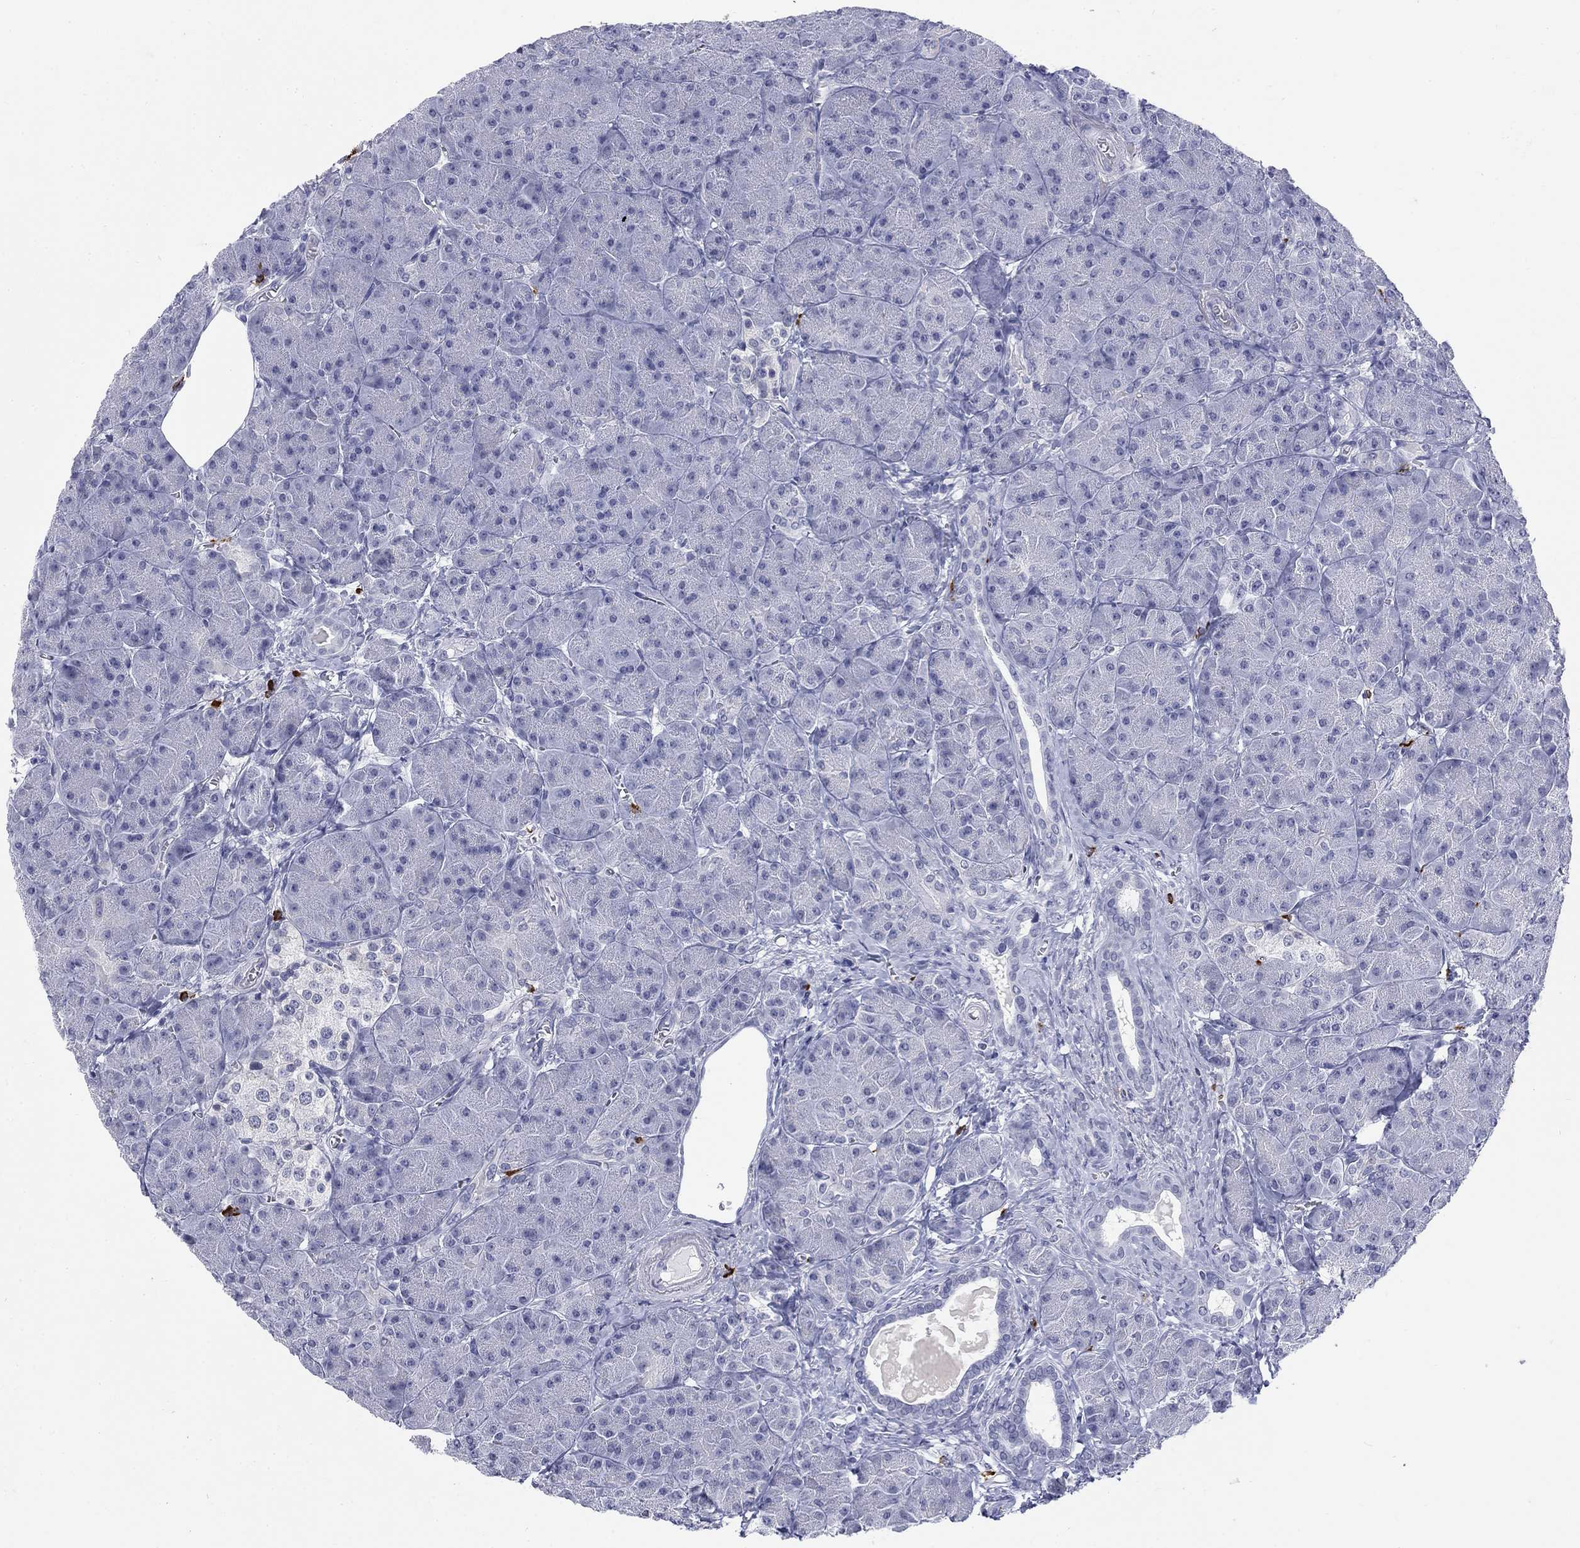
{"staining": {"intensity": "negative", "quantity": "none", "location": "none"}, "tissue": "pancreas", "cell_type": "Exocrine glandular cells", "image_type": "normal", "snomed": [{"axis": "morphology", "description": "Normal tissue, NOS"}, {"axis": "topography", "description": "Pancreas"}], "caption": "Human pancreas stained for a protein using IHC exhibits no positivity in exocrine glandular cells.", "gene": "ECEL1", "patient": {"sex": "male", "age": 61}}